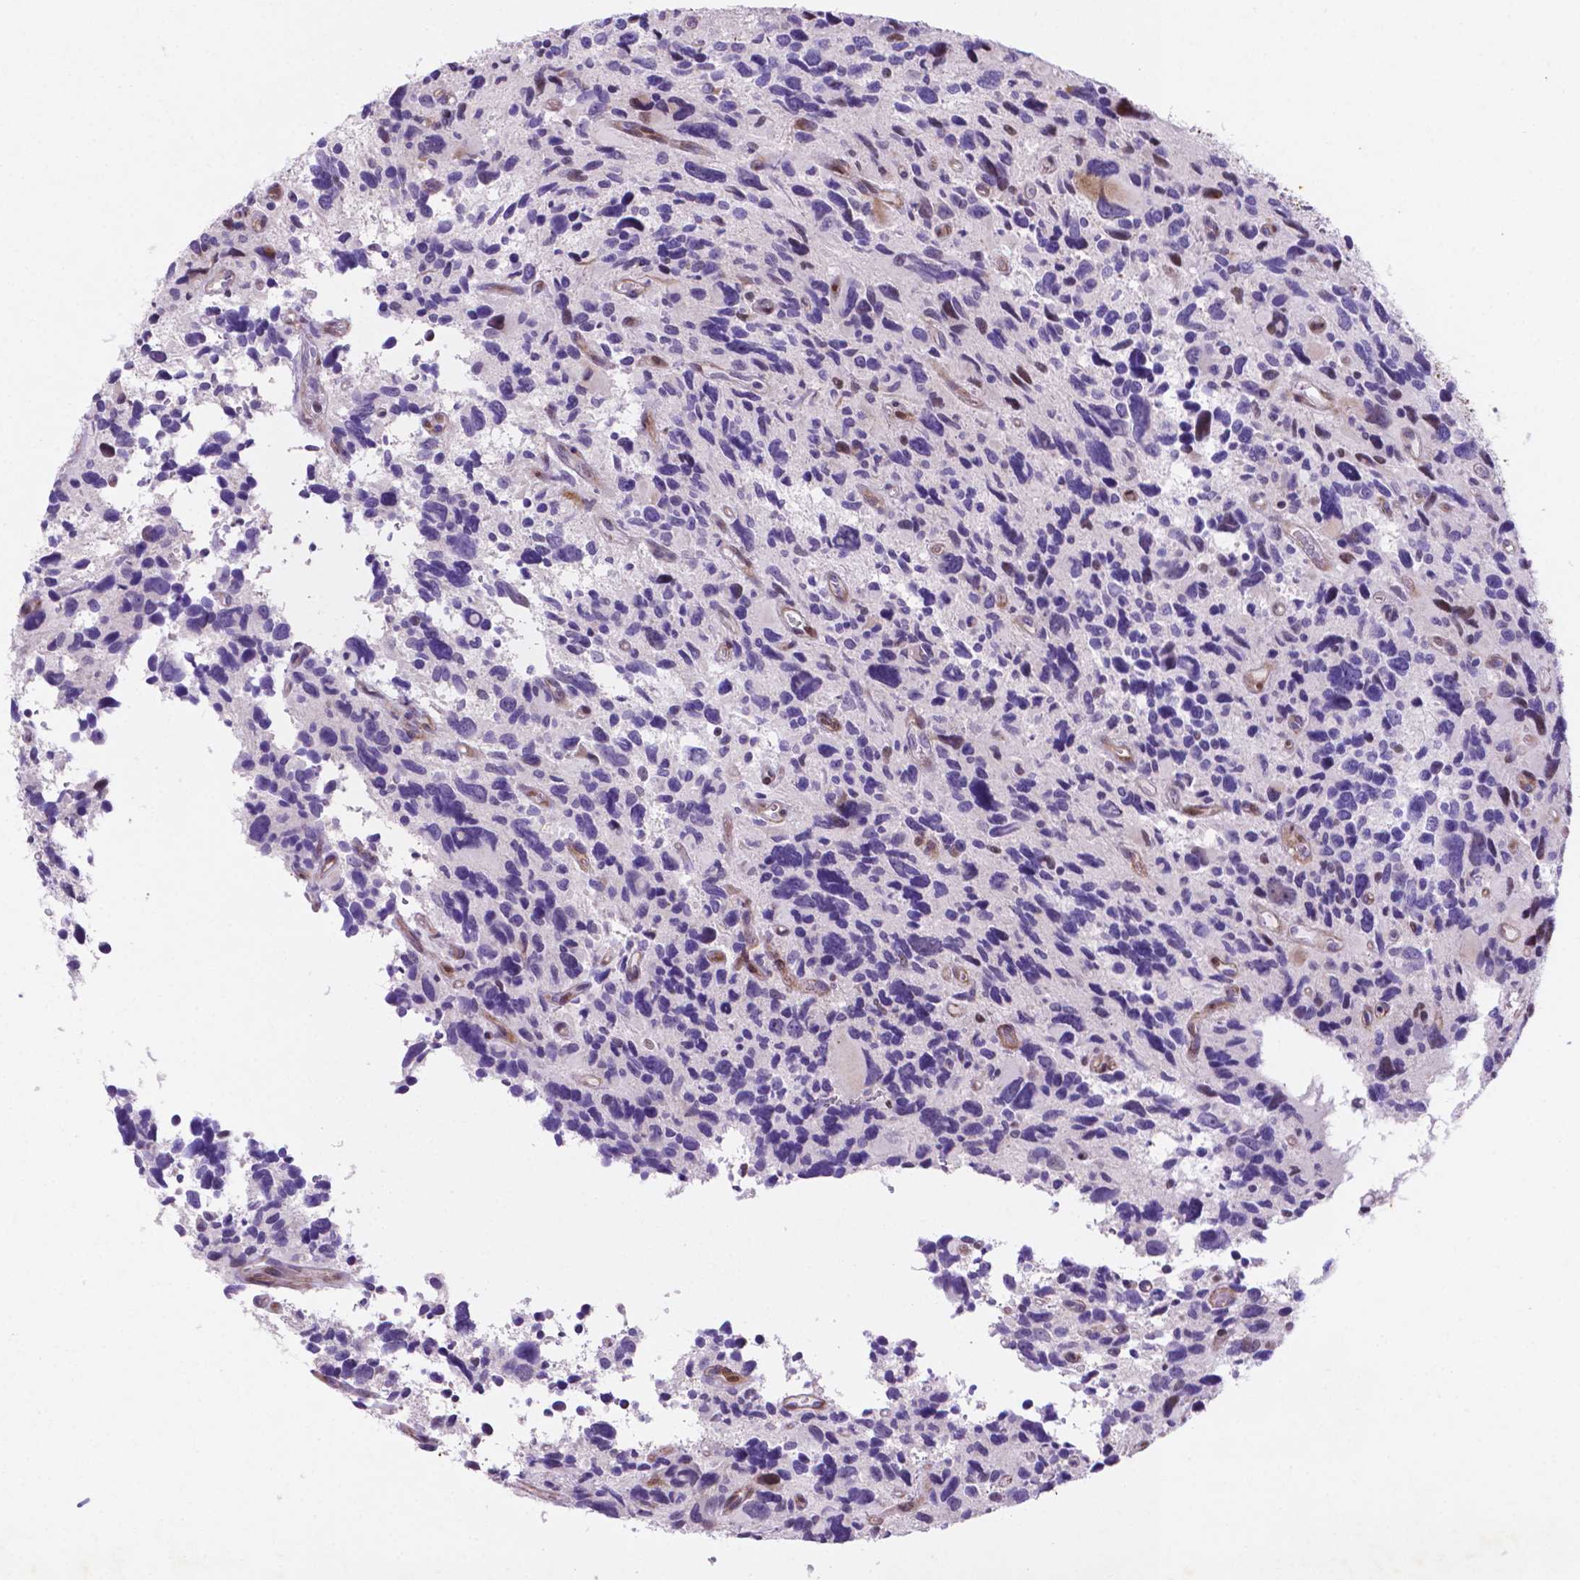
{"staining": {"intensity": "negative", "quantity": "none", "location": "none"}, "tissue": "glioma", "cell_type": "Tumor cells", "image_type": "cancer", "snomed": [{"axis": "morphology", "description": "Glioma, malignant, High grade"}, {"axis": "topography", "description": "Brain"}], "caption": "Micrograph shows no protein staining in tumor cells of glioma tissue.", "gene": "TM4SF20", "patient": {"sex": "male", "age": 46}}